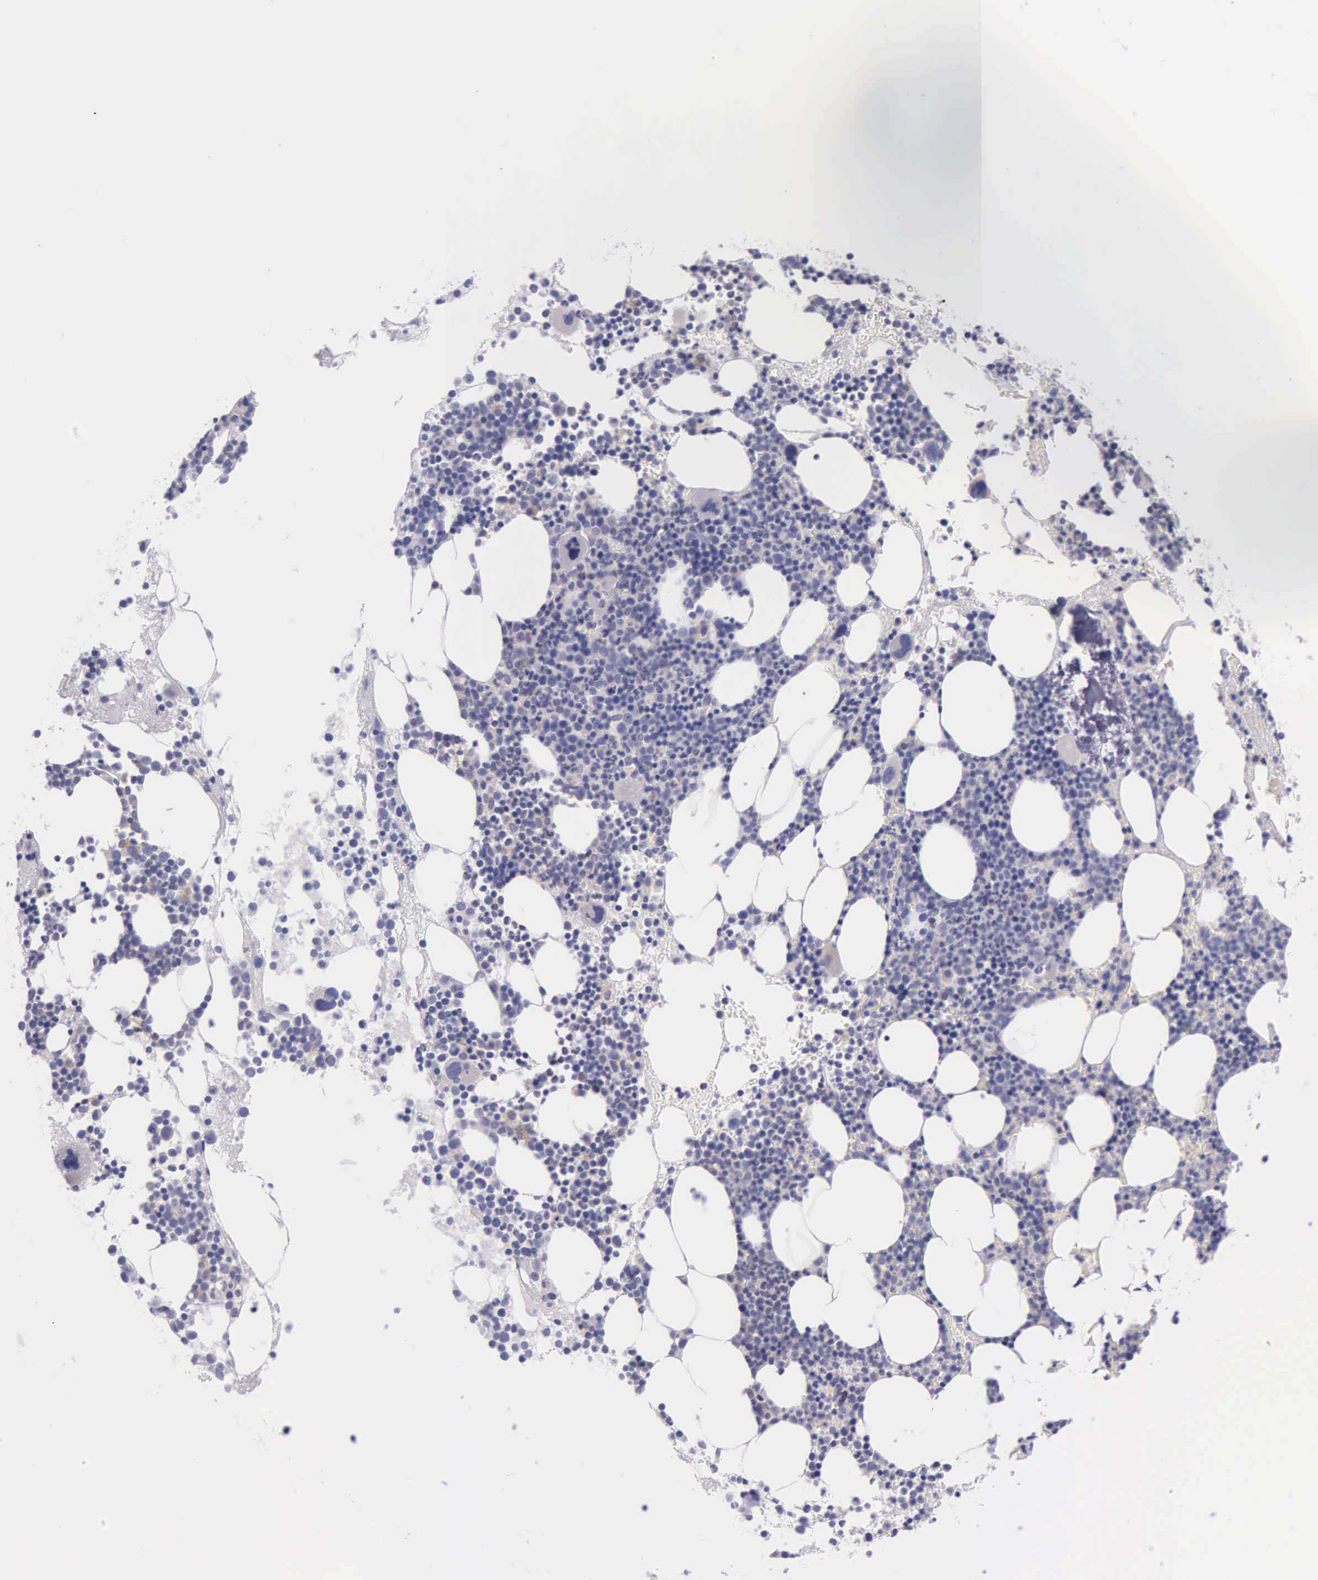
{"staining": {"intensity": "negative", "quantity": "none", "location": "none"}, "tissue": "bone marrow", "cell_type": "Hematopoietic cells", "image_type": "normal", "snomed": [{"axis": "morphology", "description": "Normal tissue, NOS"}, {"axis": "topography", "description": "Bone marrow"}], "caption": "Immunohistochemistry (IHC) of benign bone marrow exhibits no expression in hematopoietic cells.", "gene": "CTAGE15", "patient": {"sex": "male", "age": 75}}